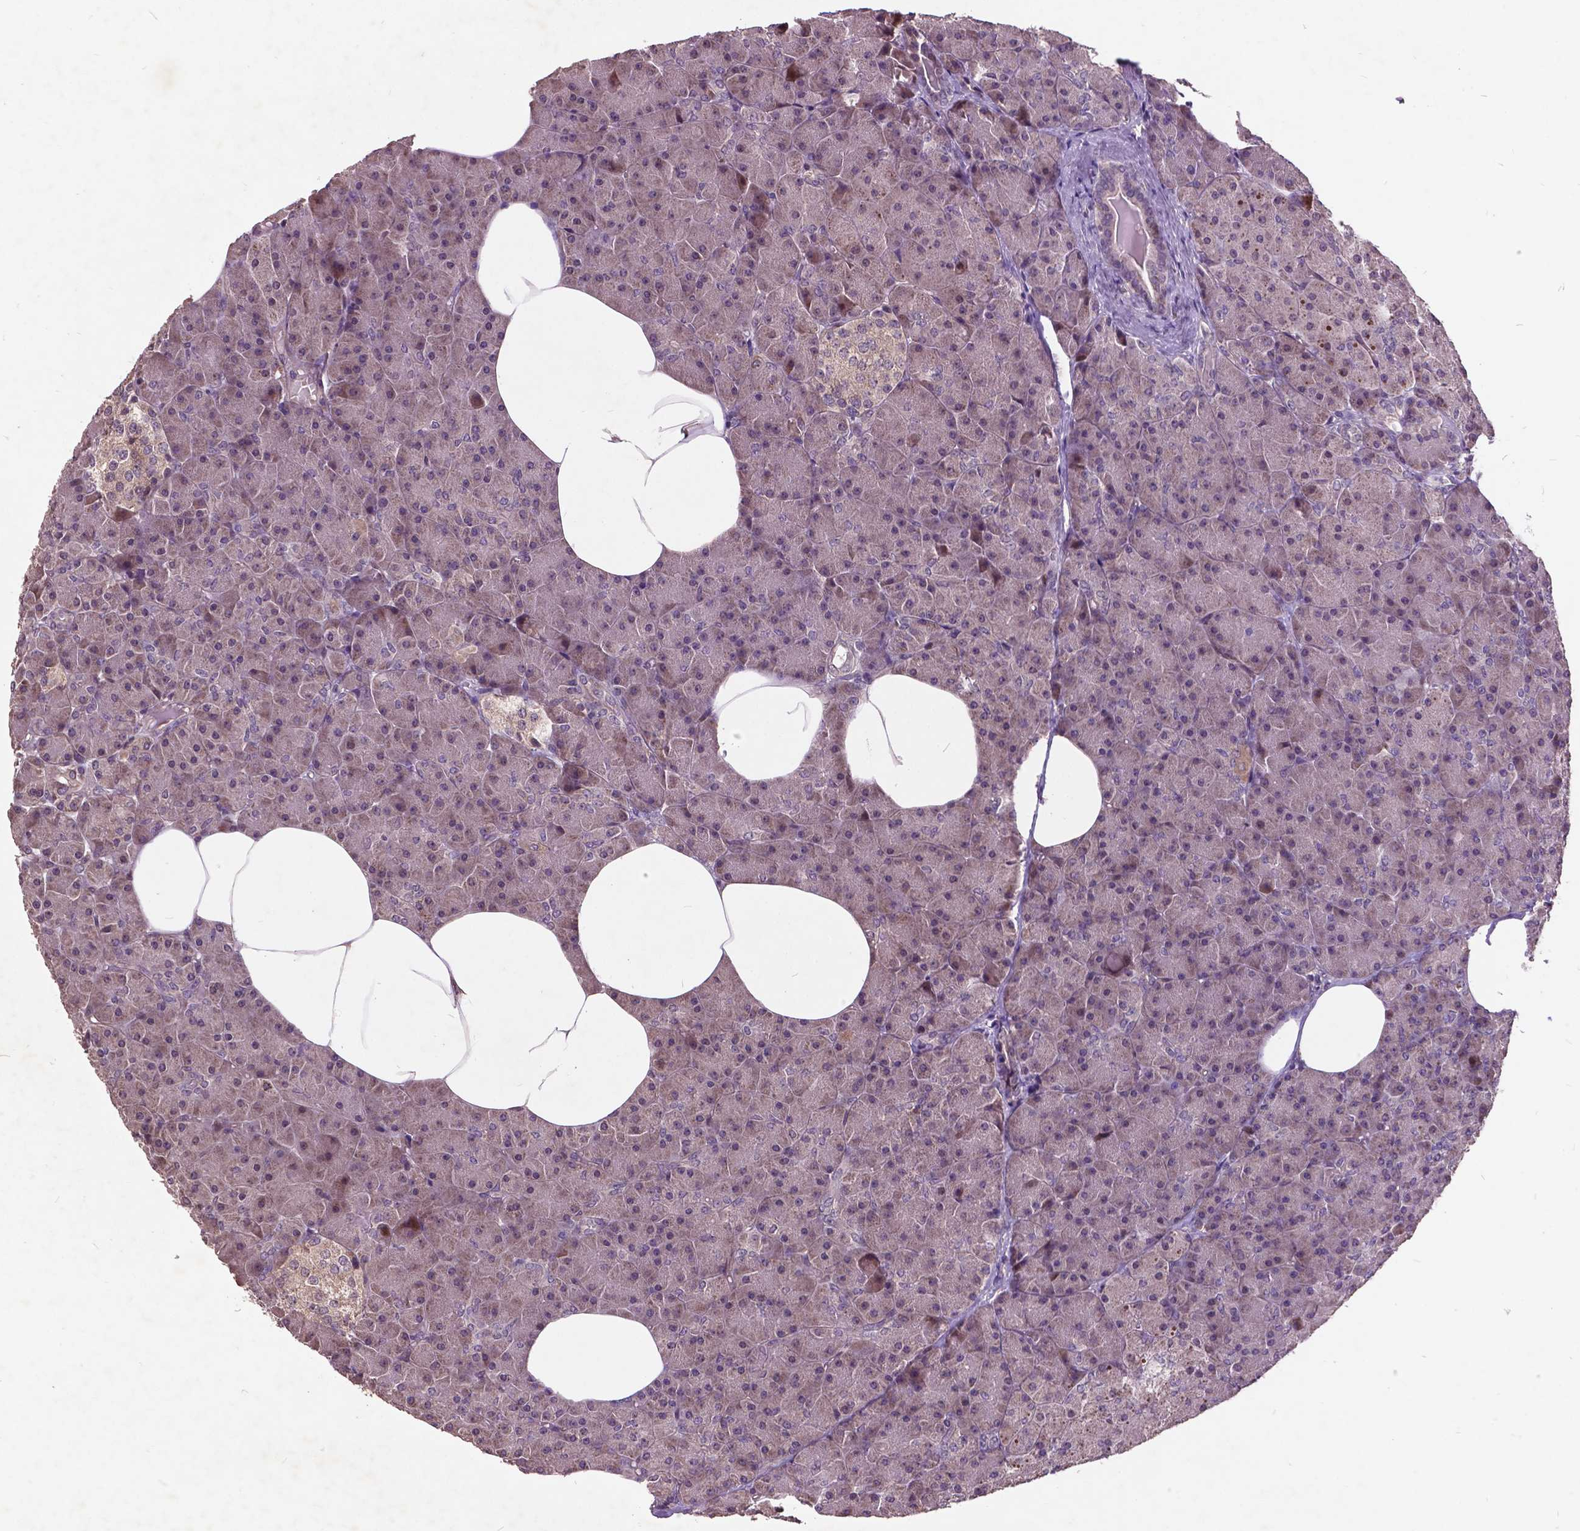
{"staining": {"intensity": "moderate", "quantity": "<25%", "location": "cytoplasmic/membranous"}, "tissue": "pancreas", "cell_type": "Exocrine glandular cells", "image_type": "normal", "snomed": [{"axis": "morphology", "description": "Normal tissue, NOS"}, {"axis": "topography", "description": "Pancreas"}], "caption": "Immunohistochemistry (IHC) micrograph of benign pancreas: pancreas stained using immunohistochemistry (IHC) reveals low levels of moderate protein expression localized specifically in the cytoplasmic/membranous of exocrine glandular cells, appearing as a cytoplasmic/membranous brown color.", "gene": "AP1S3", "patient": {"sex": "female", "age": 45}}